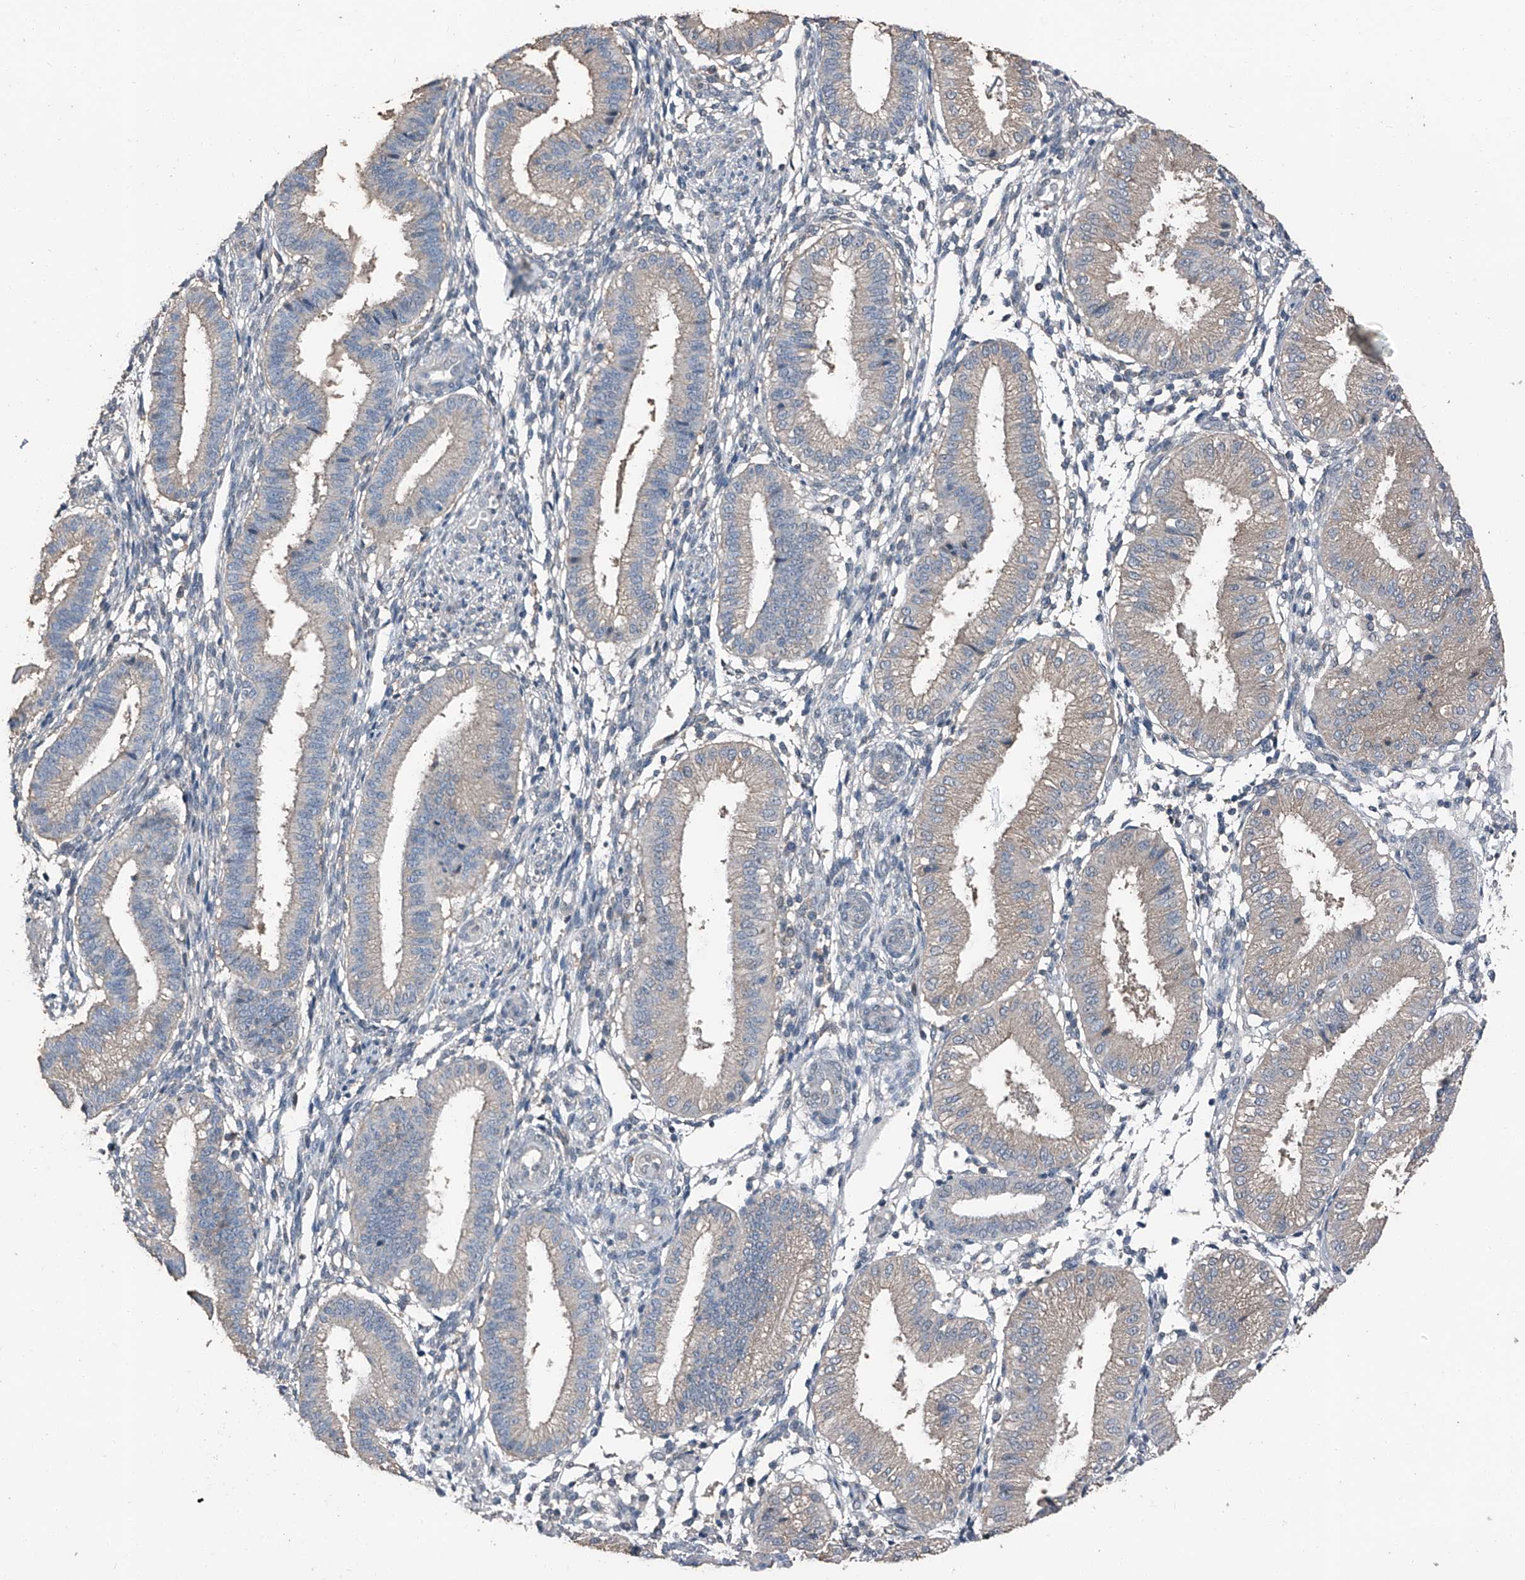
{"staining": {"intensity": "negative", "quantity": "none", "location": "none"}, "tissue": "endometrium", "cell_type": "Cells in endometrial stroma", "image_type": "normal", "snomed": [{"axis": "morphology", "description": "Normal tissue, NOS"}, {"axis": "topography", "description": "Endometrium"}], "caption": "DAB immunohistochemical staining of unremarkable human endometrium displays no significant staining in cells in endometrial stroma.", "gene": "MAMLD1", "patient": {"sex": "female", "age": 39}}